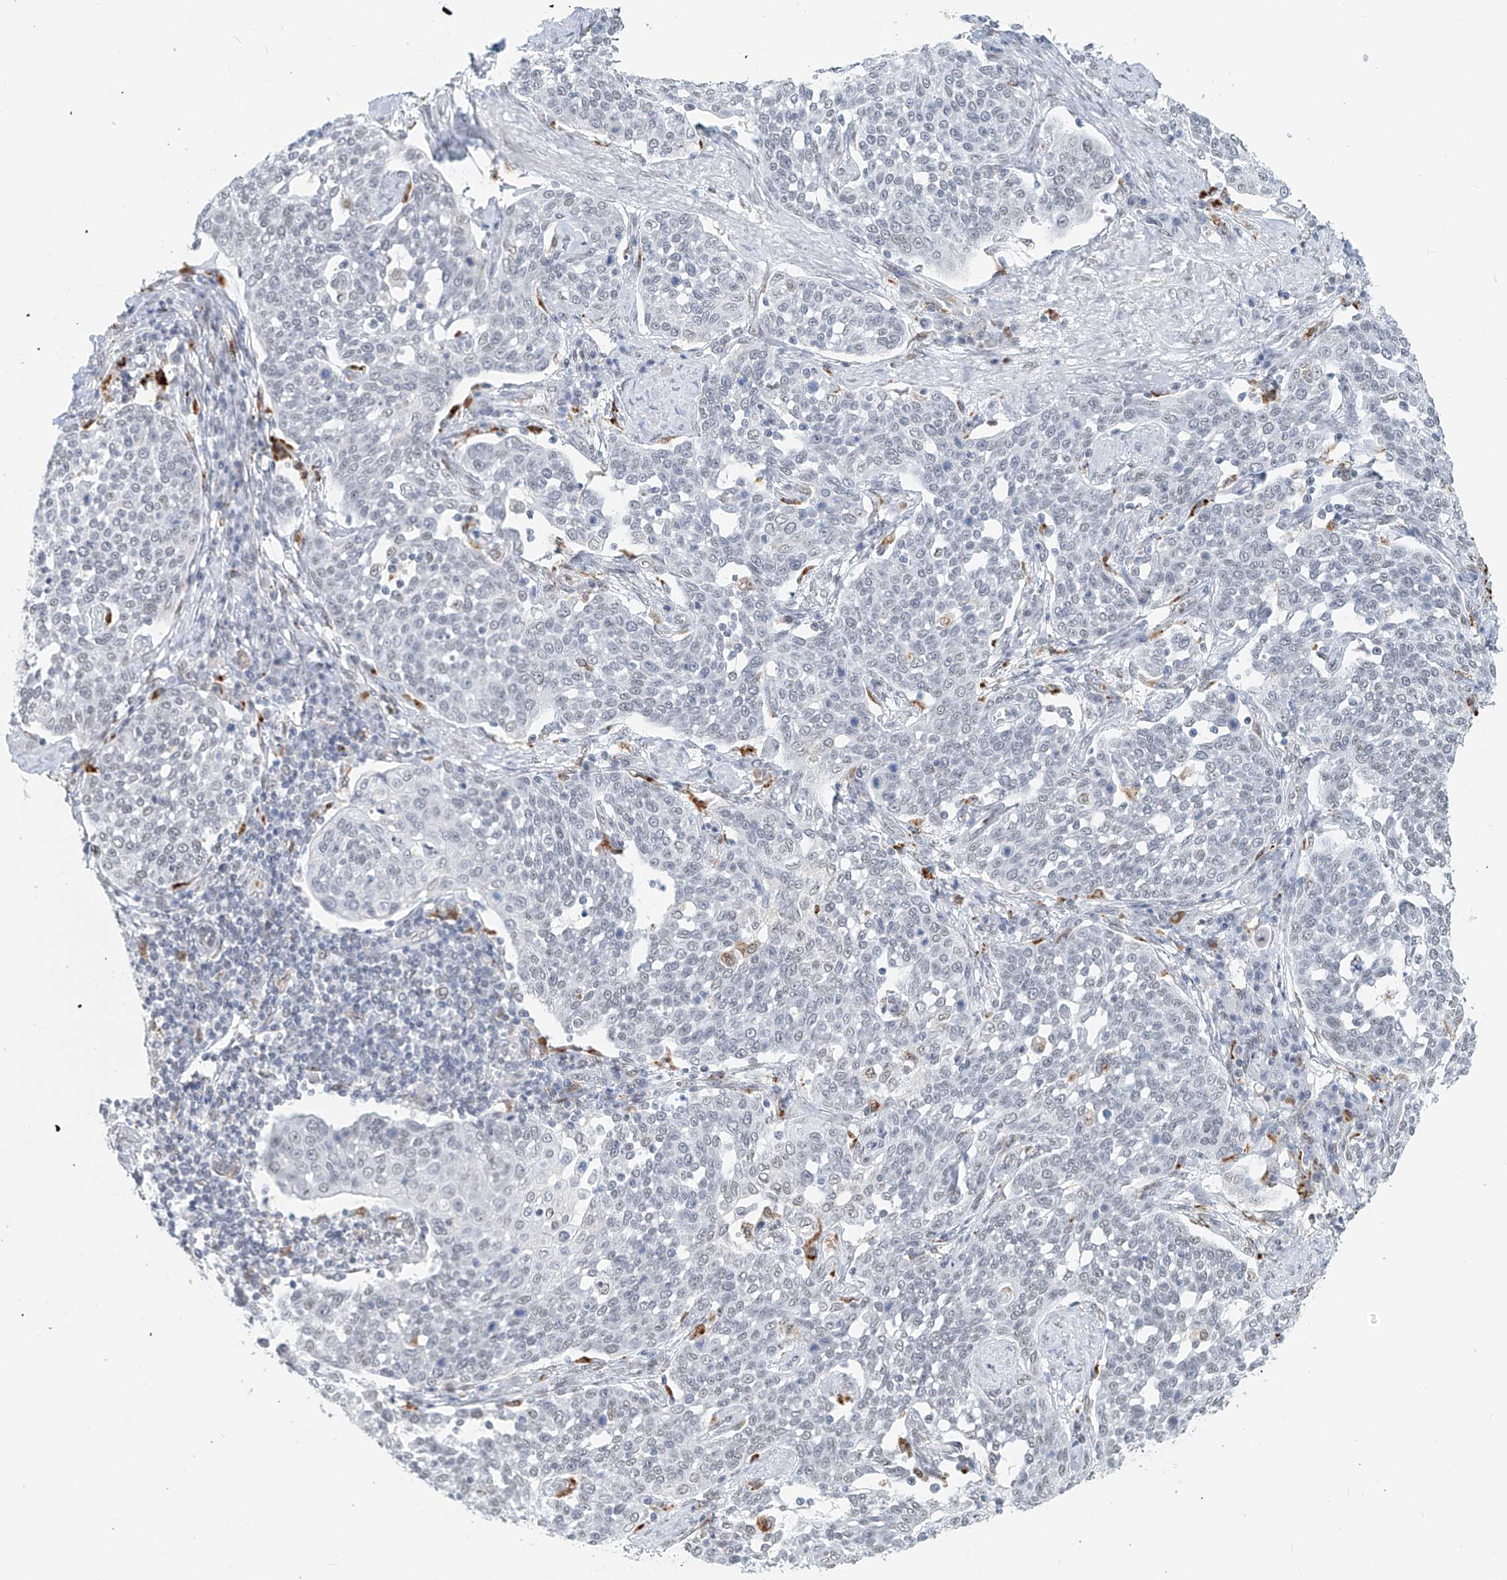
{"staining": {"intensity": "negative", "quantity": "none", "location": "none"}, "tissue": "cervical cancer", "cell_type": "Tumor cells", "image_type": "cancer", "snomed": [{"axis": "morphology", "description": "Squamous cell carcinoma, NOS"}, {"axis": "topography", "description": "Cervix"}], "caption": "The image reveals no significant staining in tumor cells of cervical cancer (squamous cell carcinoma).", "gene": "SASH1", "patient": {"sex": "female", "age": 34}}